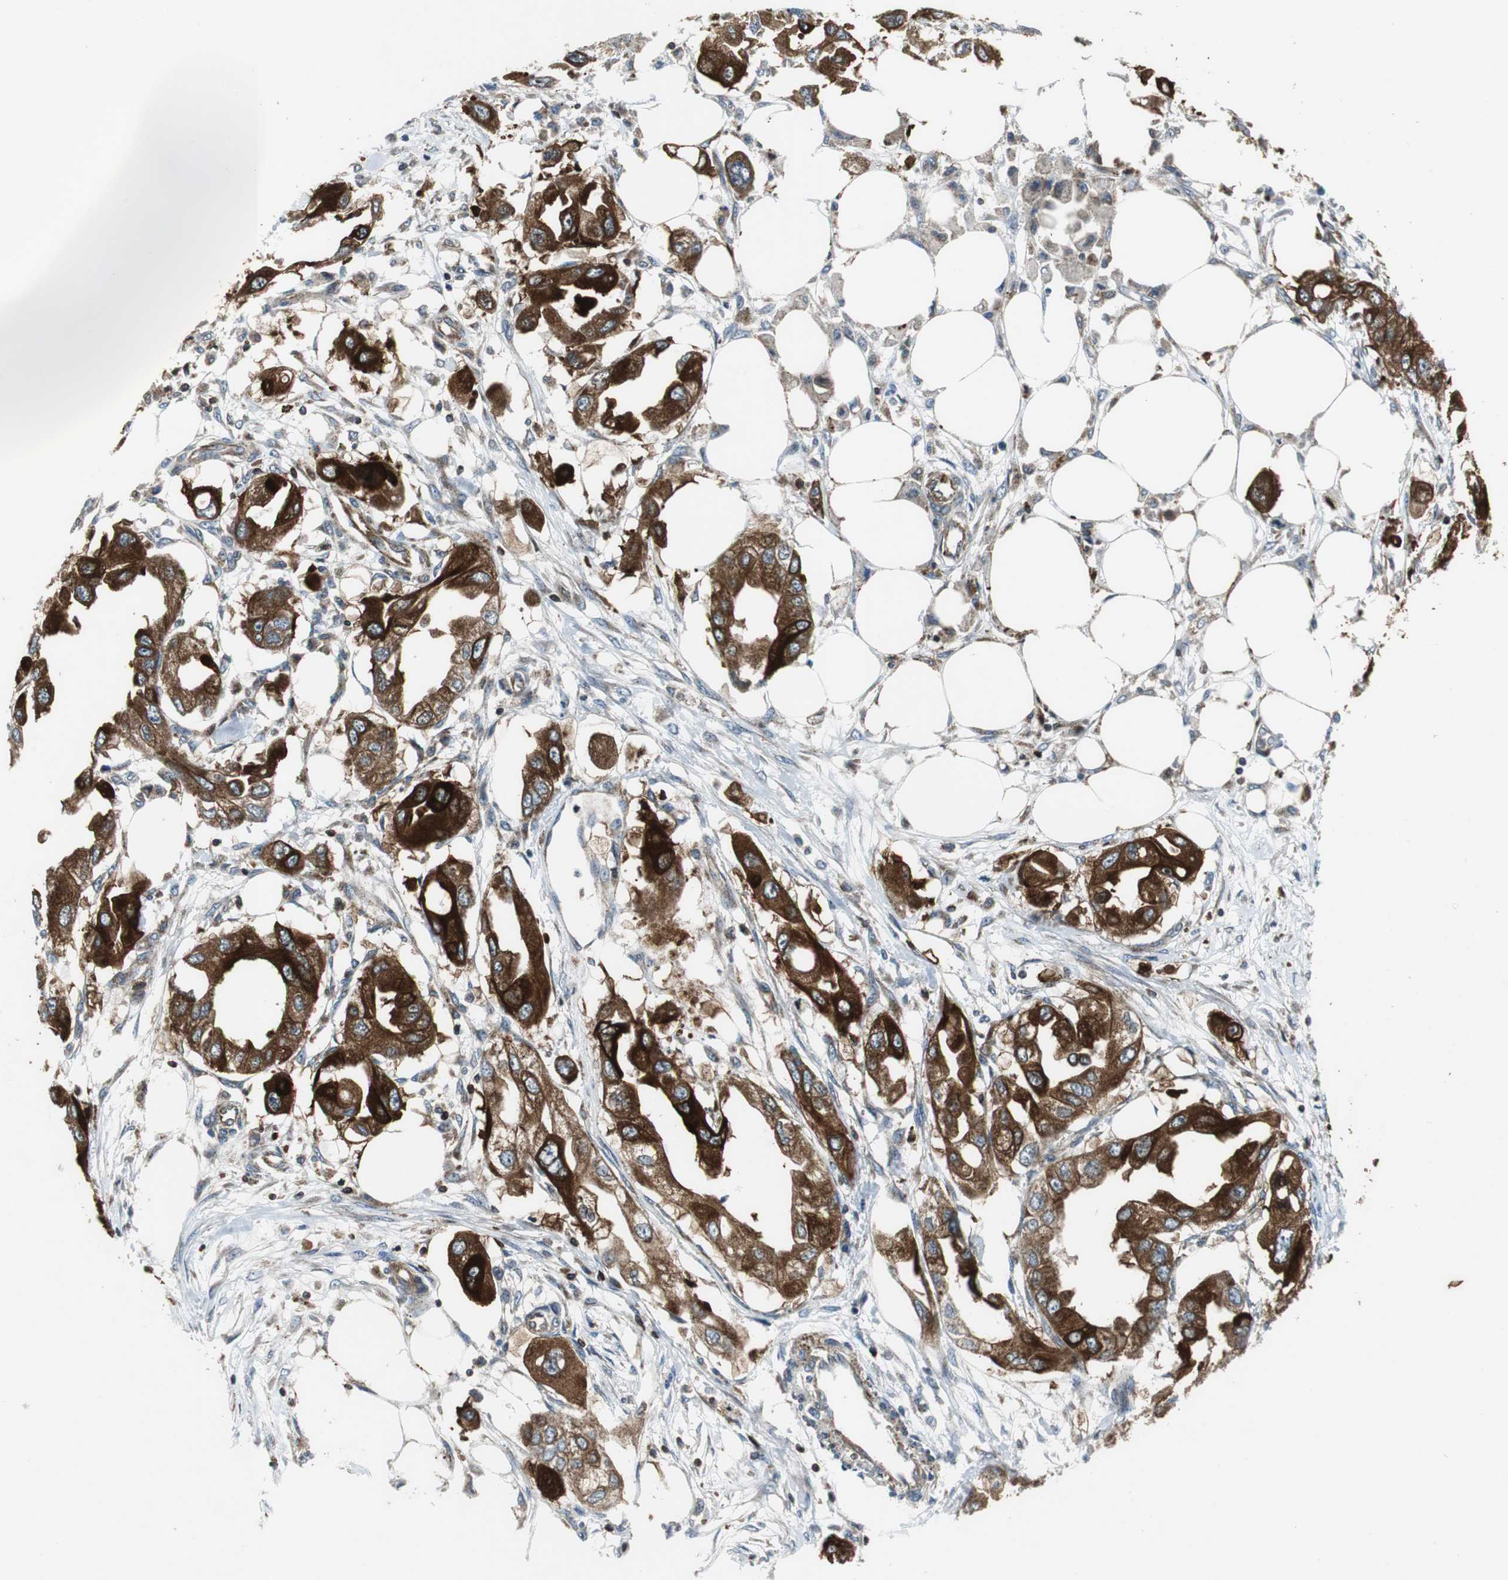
{"staining": {"intensity": "strong", "quantity": ">75%", "location": "cytoplasmic/membranous"}, "tissue": "endometrial cancer", "cell_type": "Tumor cells", "image_type": "cancer", "snomed": [{"axis": "morphology", "description": "Adenocarcinoma, NOS"}, {"axis": "topography", "description": "Endometrium"}], "caption": "A high-resolution photomicrograph shows immunohistochemistry (IHC) staining of endometrial cancer, which shows strong cytoplasmic/membranous positivity in approximately >75% of tumor cells. The staining is performed using DAB (3,3'-diaminobenzidine) brown chromogen to label protein expression. The nuclei are counter-stained blue using hematoxylin.", "gene": "TUBA4A", "patient": {"sex": "female", "age": 67}}